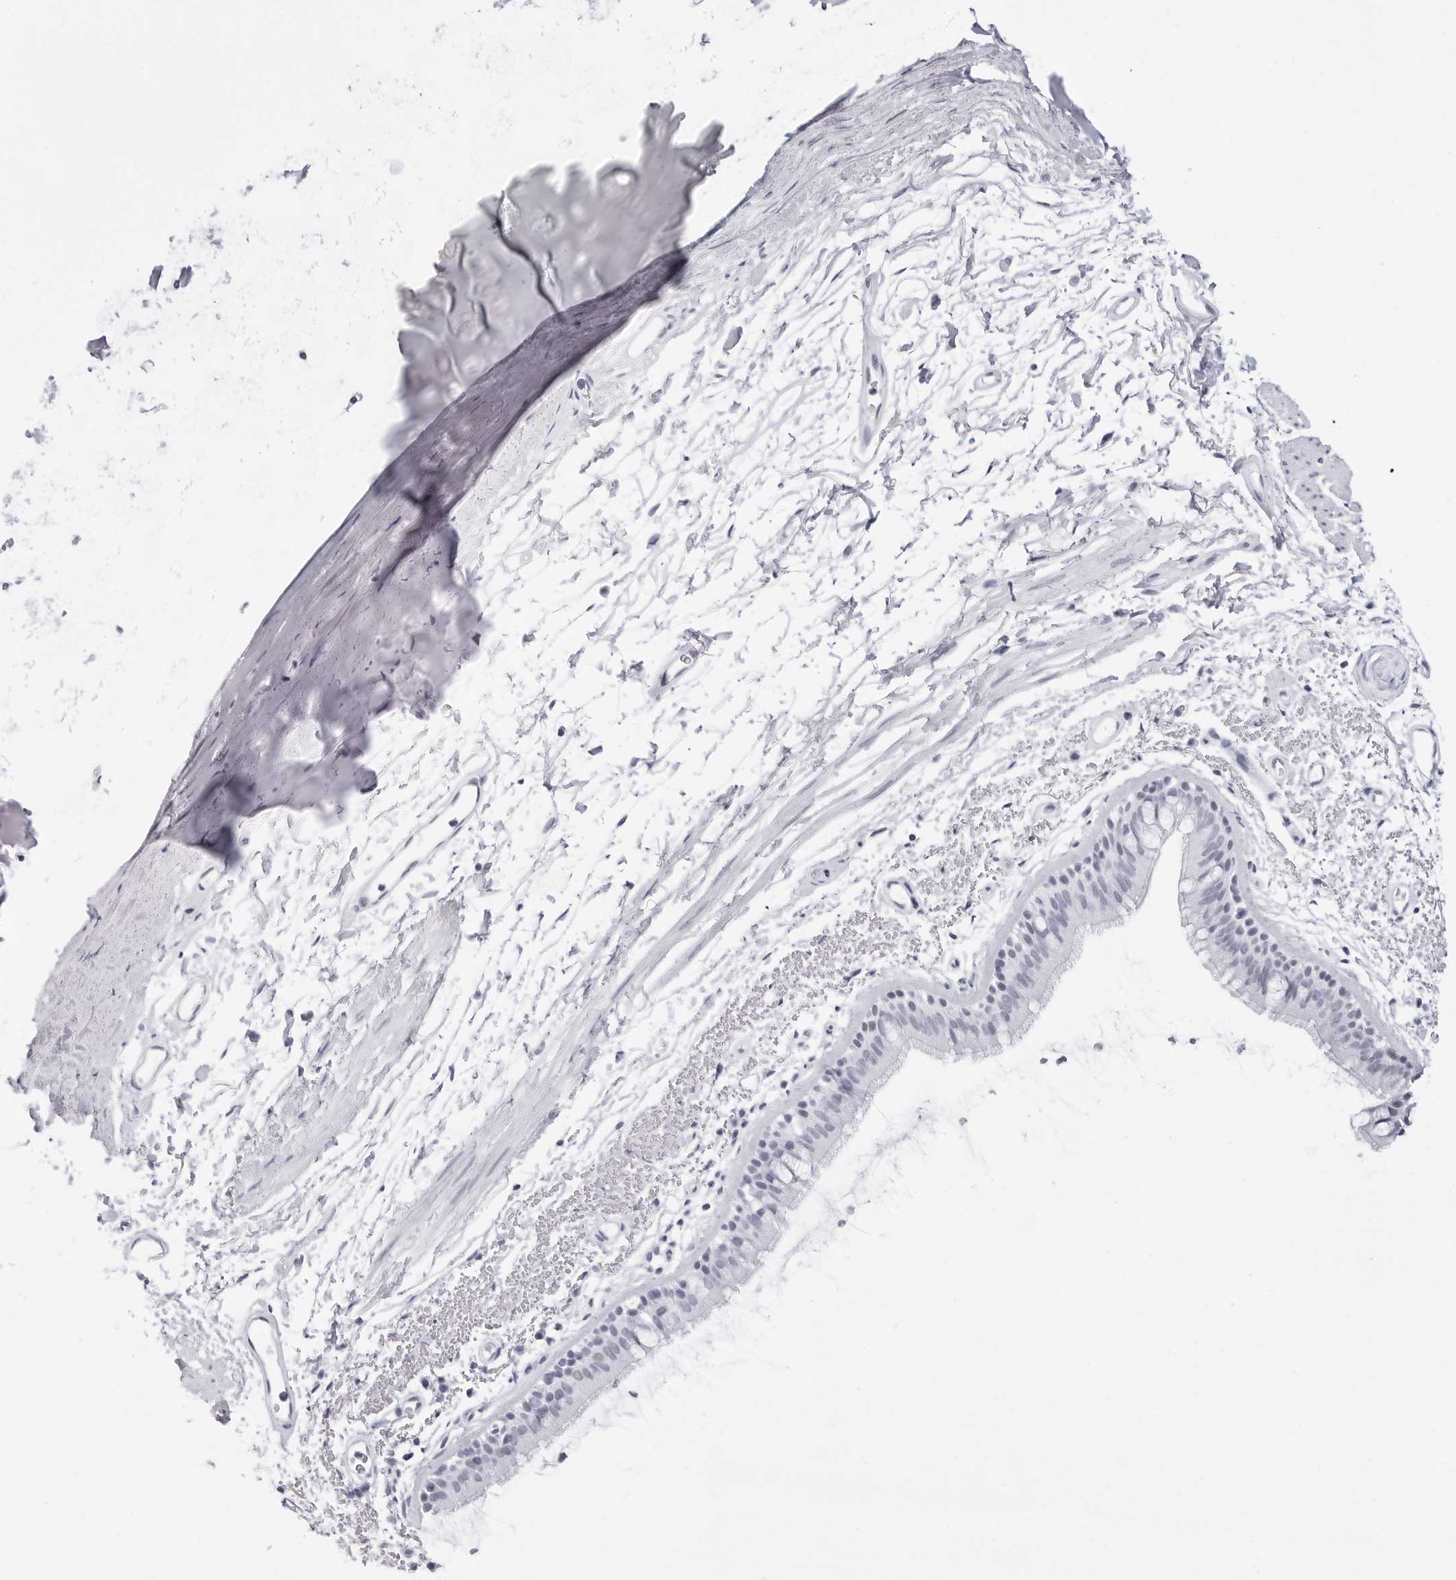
{"staining": {"intensity": "weak", "quantity": "<25%", "location": "nuclear"}, "tissue": "bronchus", "cell_type": "Respiratory epithelial cells", "image_type": "normal", "snomed": [{"axis": "morphology", "description": "Normal tissue, NOS"}, {"axis": "topography", "description": "Lymph node"}, {"axis": "topography", "description": "Bronchus"}], "caption": "Immunohistochemistry (IHC) micrograph of normal bronchus: bronchus stained with DAB reveals no significant protein staining in respiratory epithelial cells.", "gene": "NASP", "patient": {"sex": "female", "age": 70}}